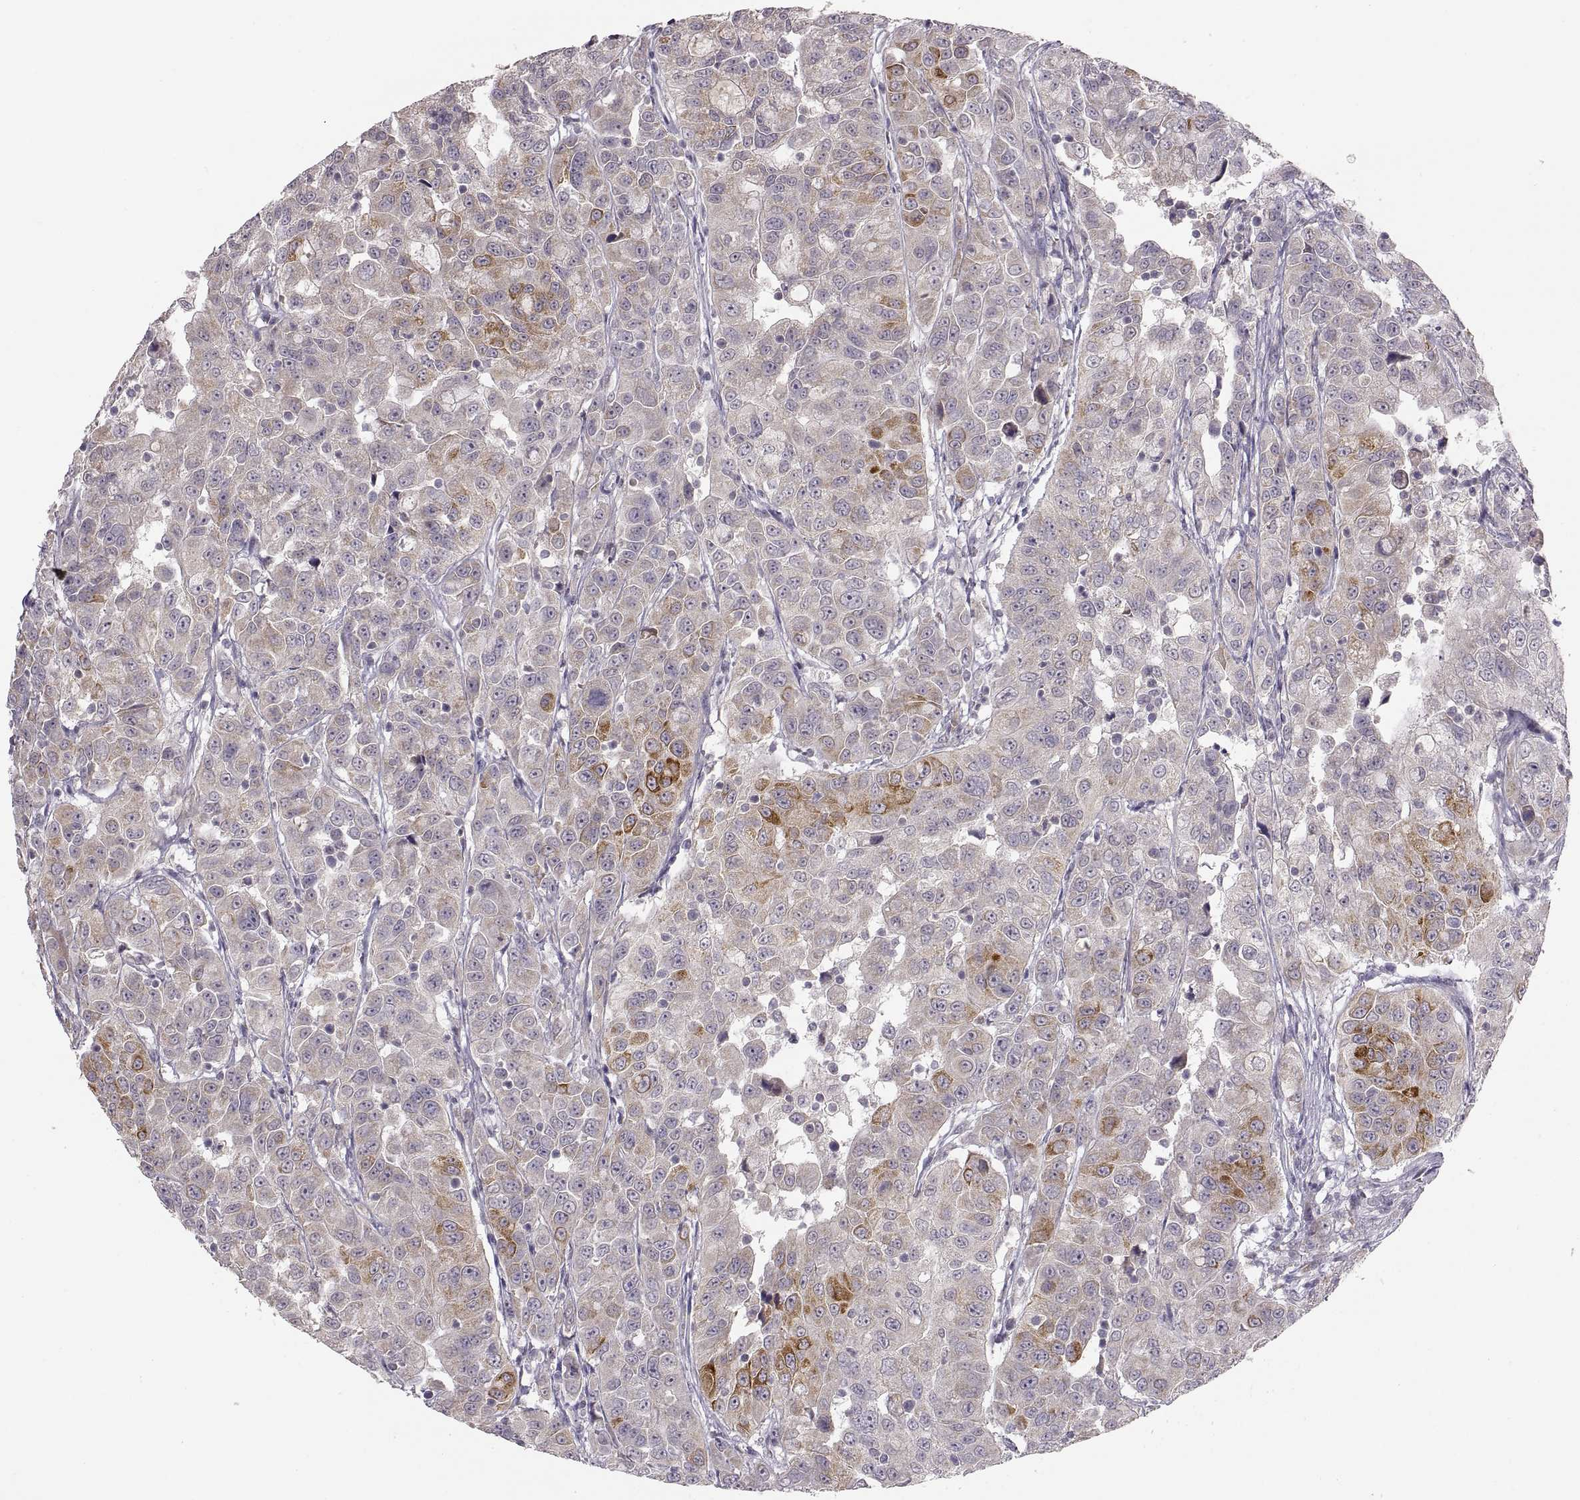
{"staining": {"intensity": "strong", "quantity": "<25%", "location": "cytoplasmic/membranous"}, "tissue": "urothelial cancer", "cell_type": "Tumor cells", "image_type": "cancer", "snomed": [{"axis": "morphology", "description": "Urothelial carcinoma, NOS"}, {"axis": "morphology", "description": "Urothelial carcinoma, High grade"}, {"axis": "topography", "description": "Urinary bladder"}], "caption": "Brown immunohistochemical staining in urothelial carcinoma (high-grade) demonstrates strong cytoplasmic/membranous expression in about <25% of tumor cells.", "gene": "HMGCR", "patient": {"sex": "female", "age": 73}}